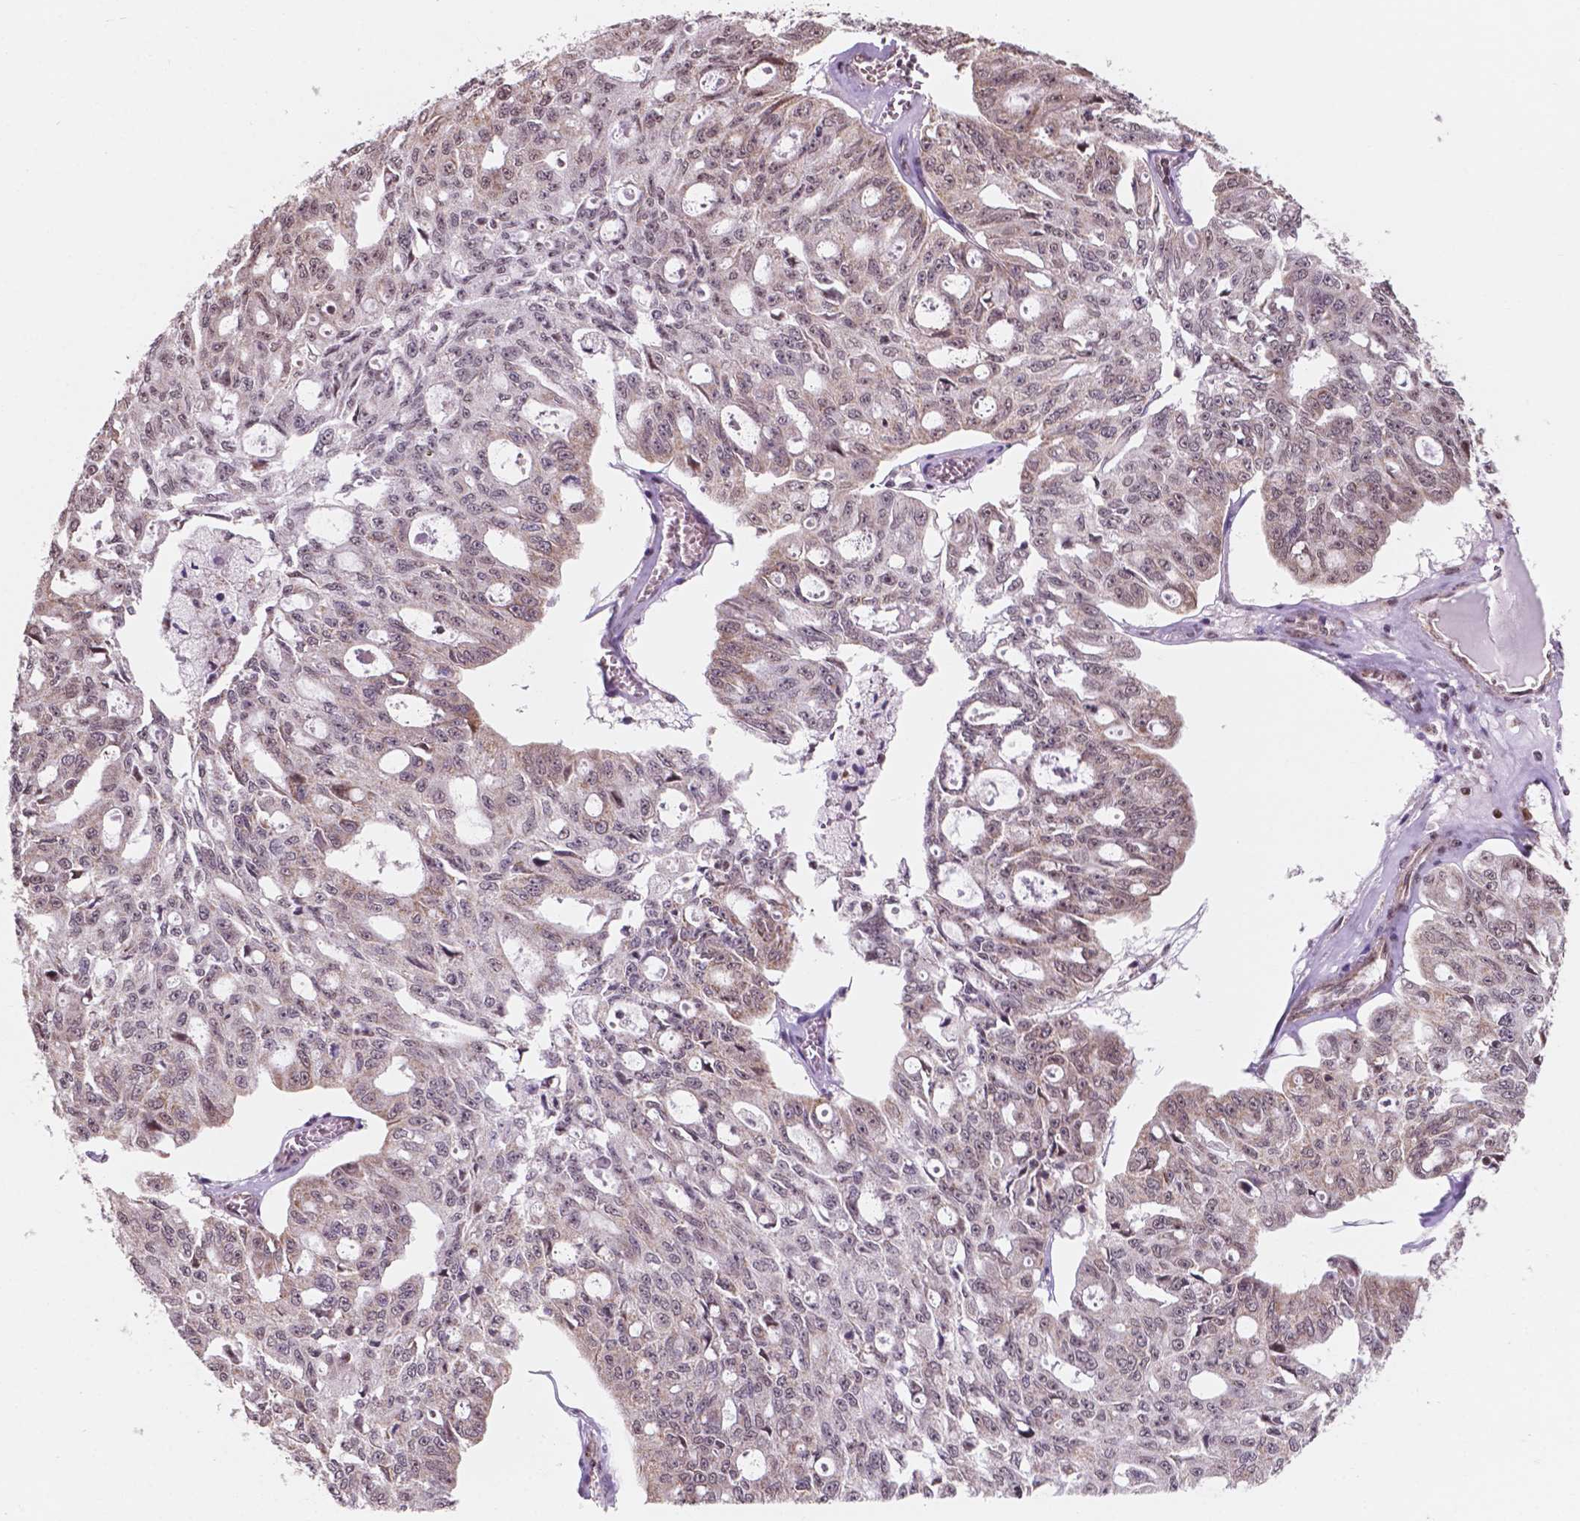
{"staining": {"intensity": "moderate", "quantity": "25%-75%", "location": "cytoplasmic/membranous"}, "tissue": "ovarian cancer", "cell_type": "Tumor cells", "image_type": "cancer", "snomed": [{"axis": "morphology", "description": "Carcinoma, endometroid"}, {"axis": "topography", "description": "Ovary"}], "caption": "A brown stain shows moderate cytoplasmic/membranous expression of a protein in endometroid carcinoma (ovarian) tumor cells.", "gene": "NDUFA10", "patient": {"sex": "female", "age": 65}}